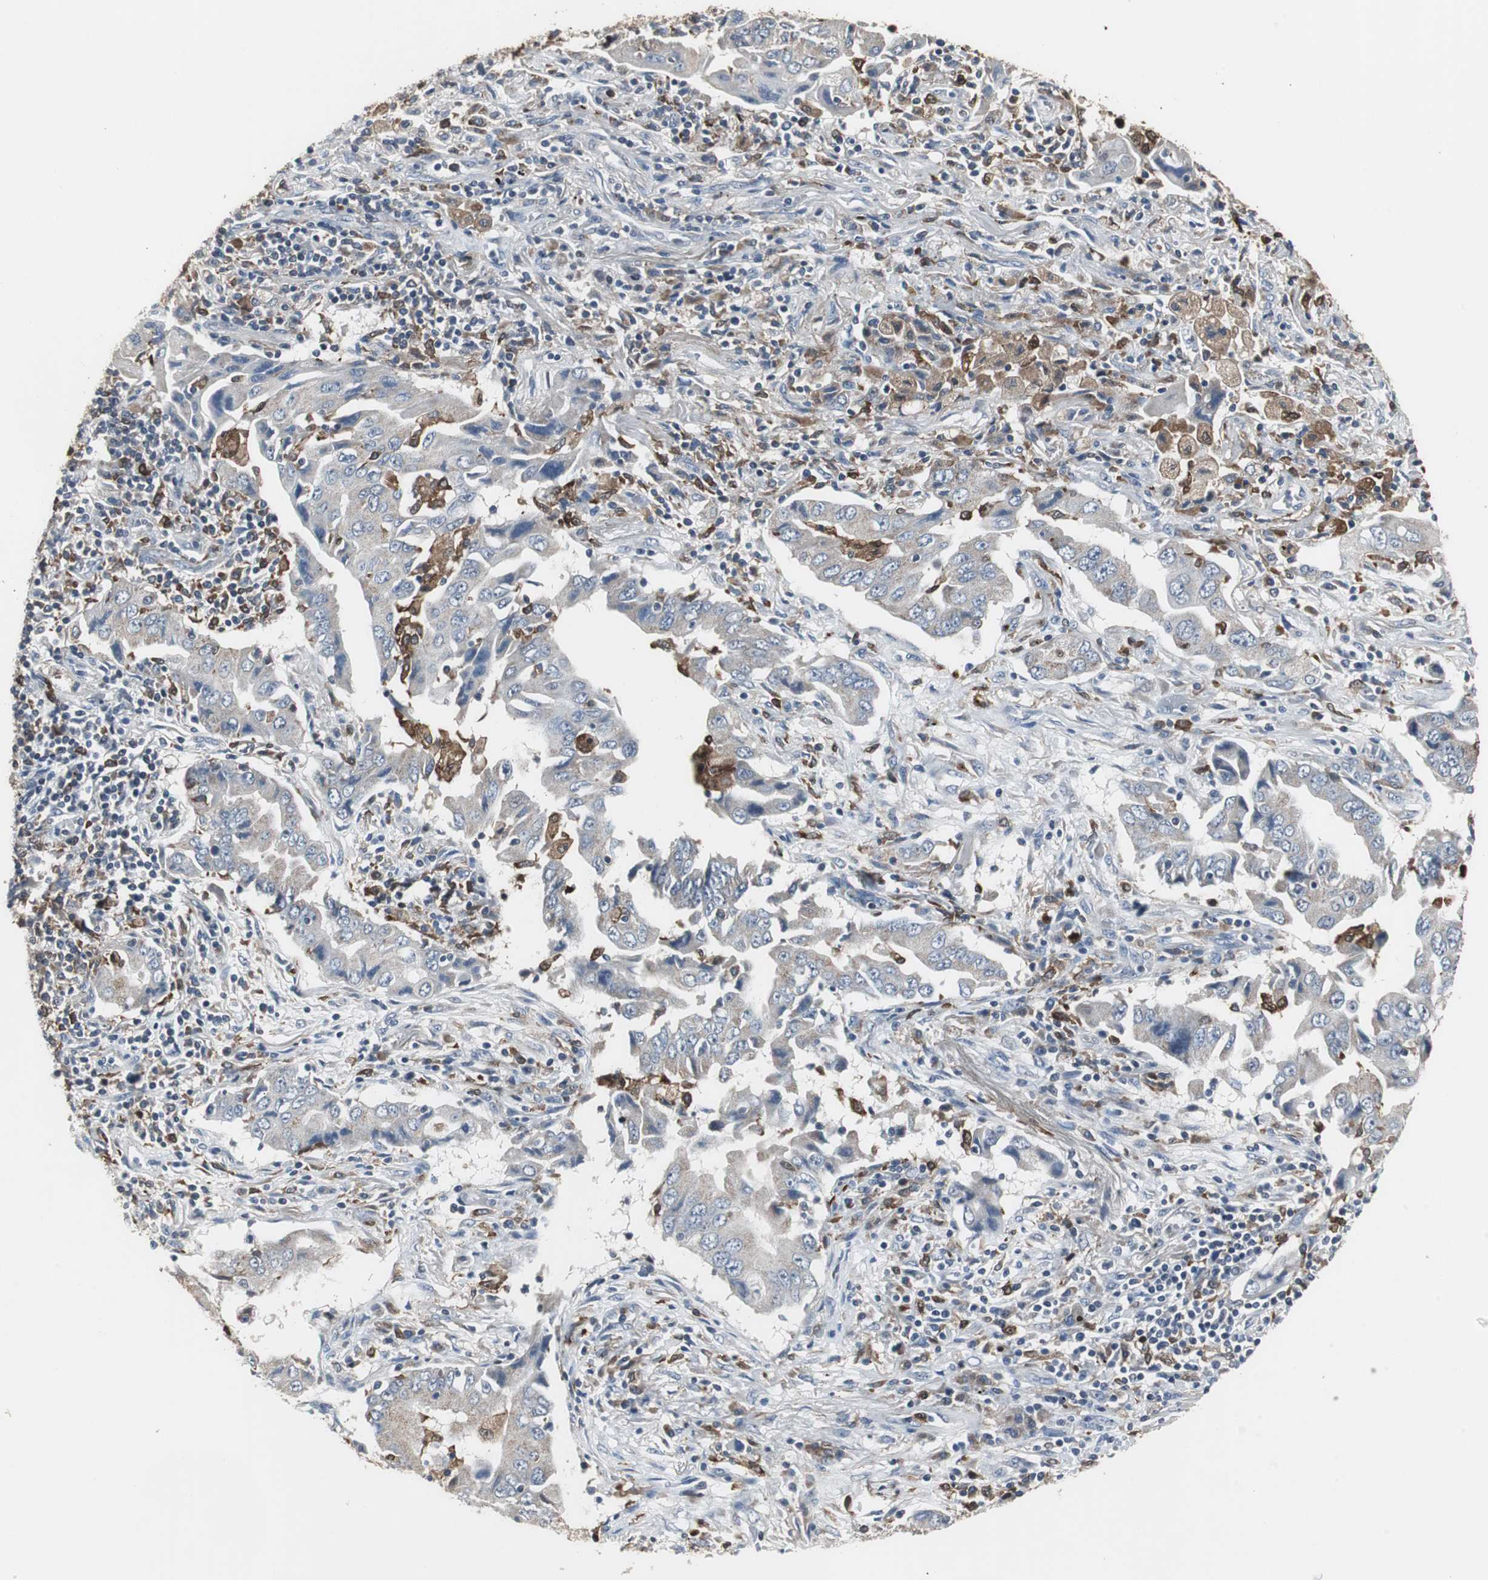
{"staining": {"intensity": "weak", "quantity": "<25%", "location": "cytoplasmic/membranous"}, "tissue": "lung cancer", "cell_type": "Tumor cells", "image_type": "cancer", "snomed": [{"axis": "morphology", "description": "Adenocarcinoma, NOS"}, {"axis": "topography", "description": "Lung"}], "caption": "DAB immunohistochemical staining of lung adenocarcinoma shows no significant expression in tumor cells. (Immunohistochemistry (ihc), brightfield microscopy, high magnification).", "gene": "NCF2", "patient": {"sex": "female", "age": 65}}